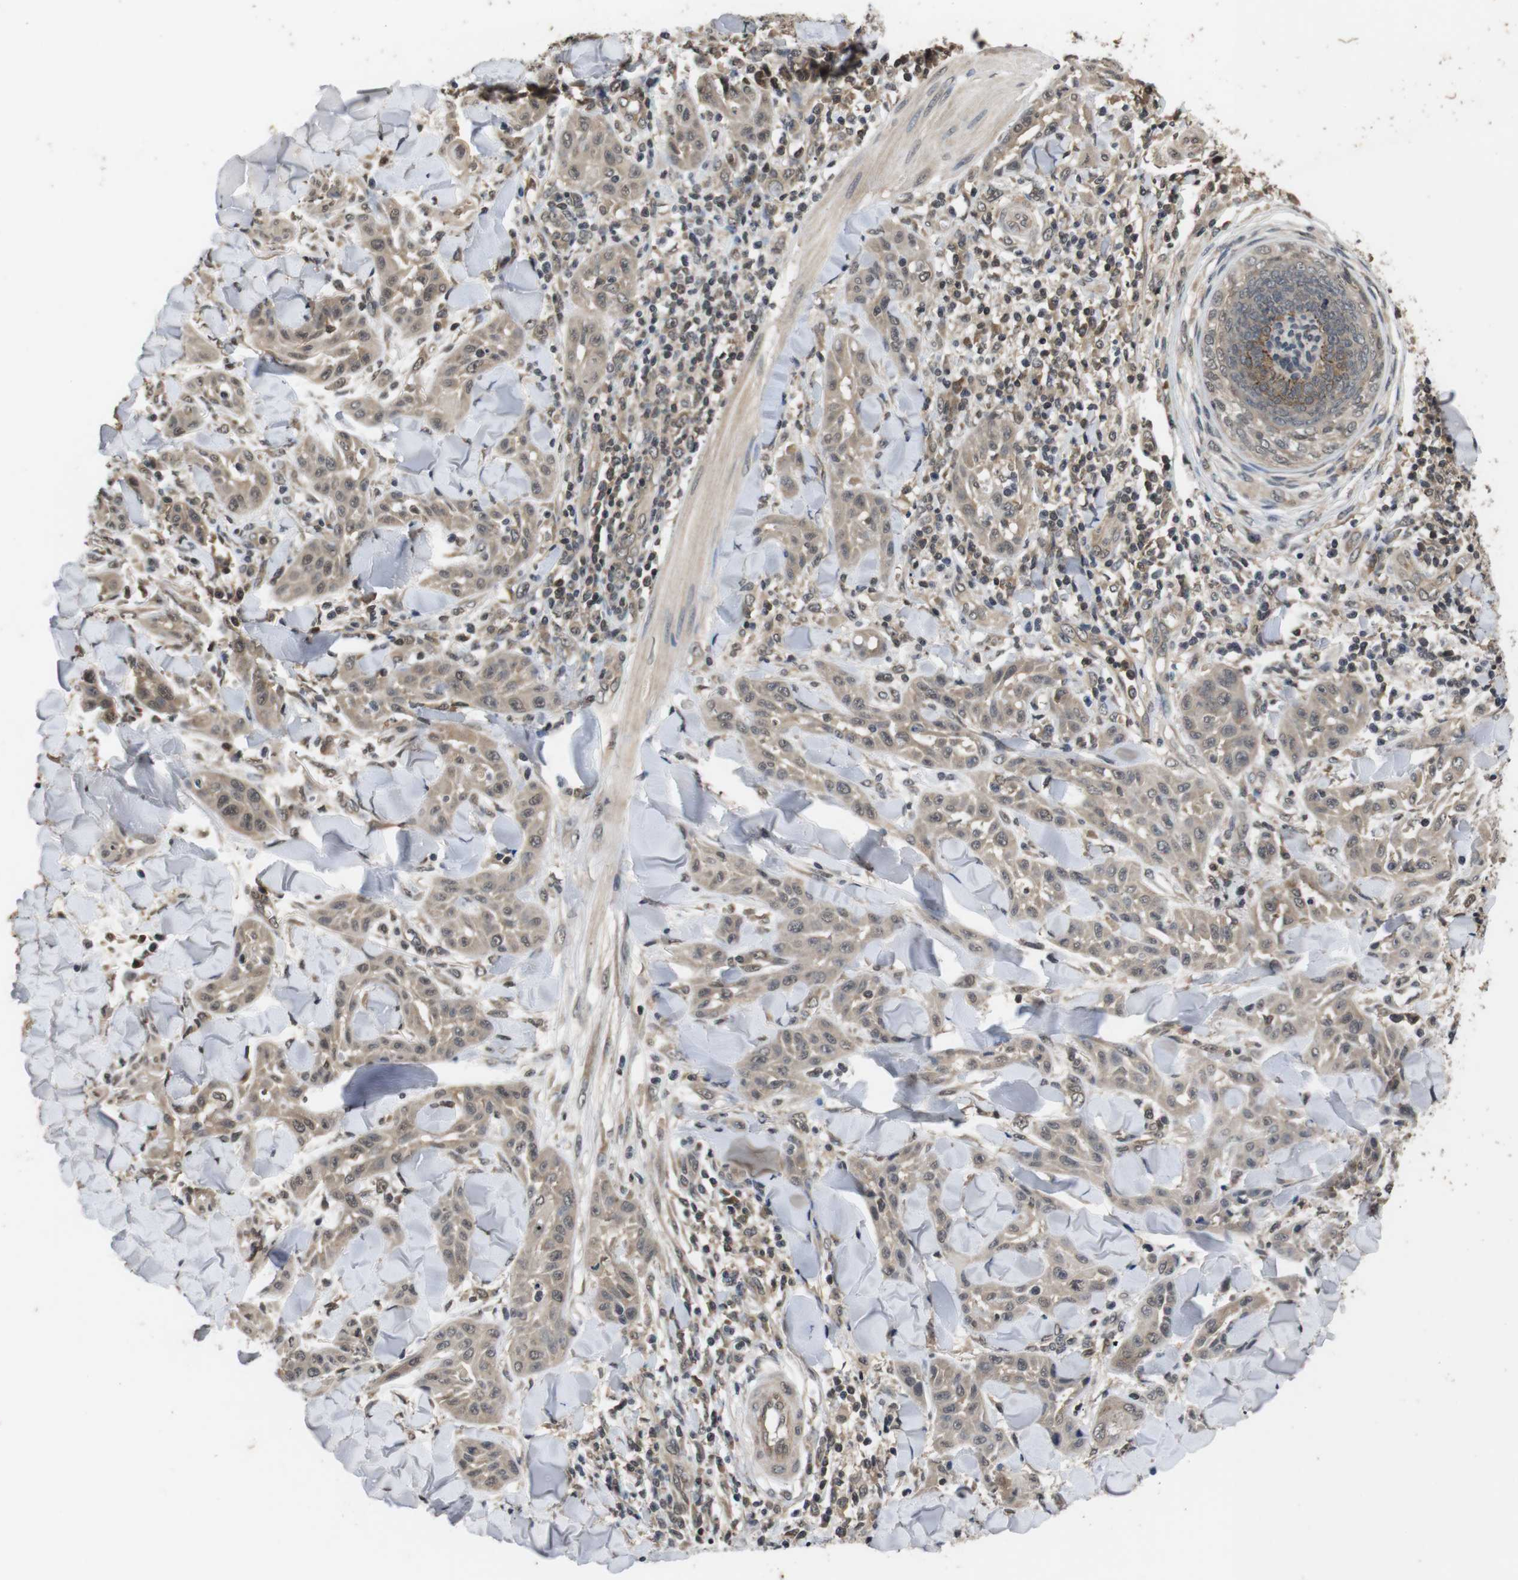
{"staining": {"intensity": "weak", "quantity": ">75%", "location": "cytoplasmic/membranous,nuclear"}, "tissue": "skin cancer", "cell_type": "Tumor cells", "image_type": "cancer", "snomed": [{"axis": "morphology", "description": "Squamous cell carcinoma, NOS"}, {"axis": "topography", "description": "Skin"}], "caption": "Protein expression analysis of human skin cancer (squamous cell carcinoma) reveals weak cytoplasmic/membranous and nuclear positivity in about >75% of tumor cells.", "gene": "FADD", "patient": {"sex": "male", "age": 24}}